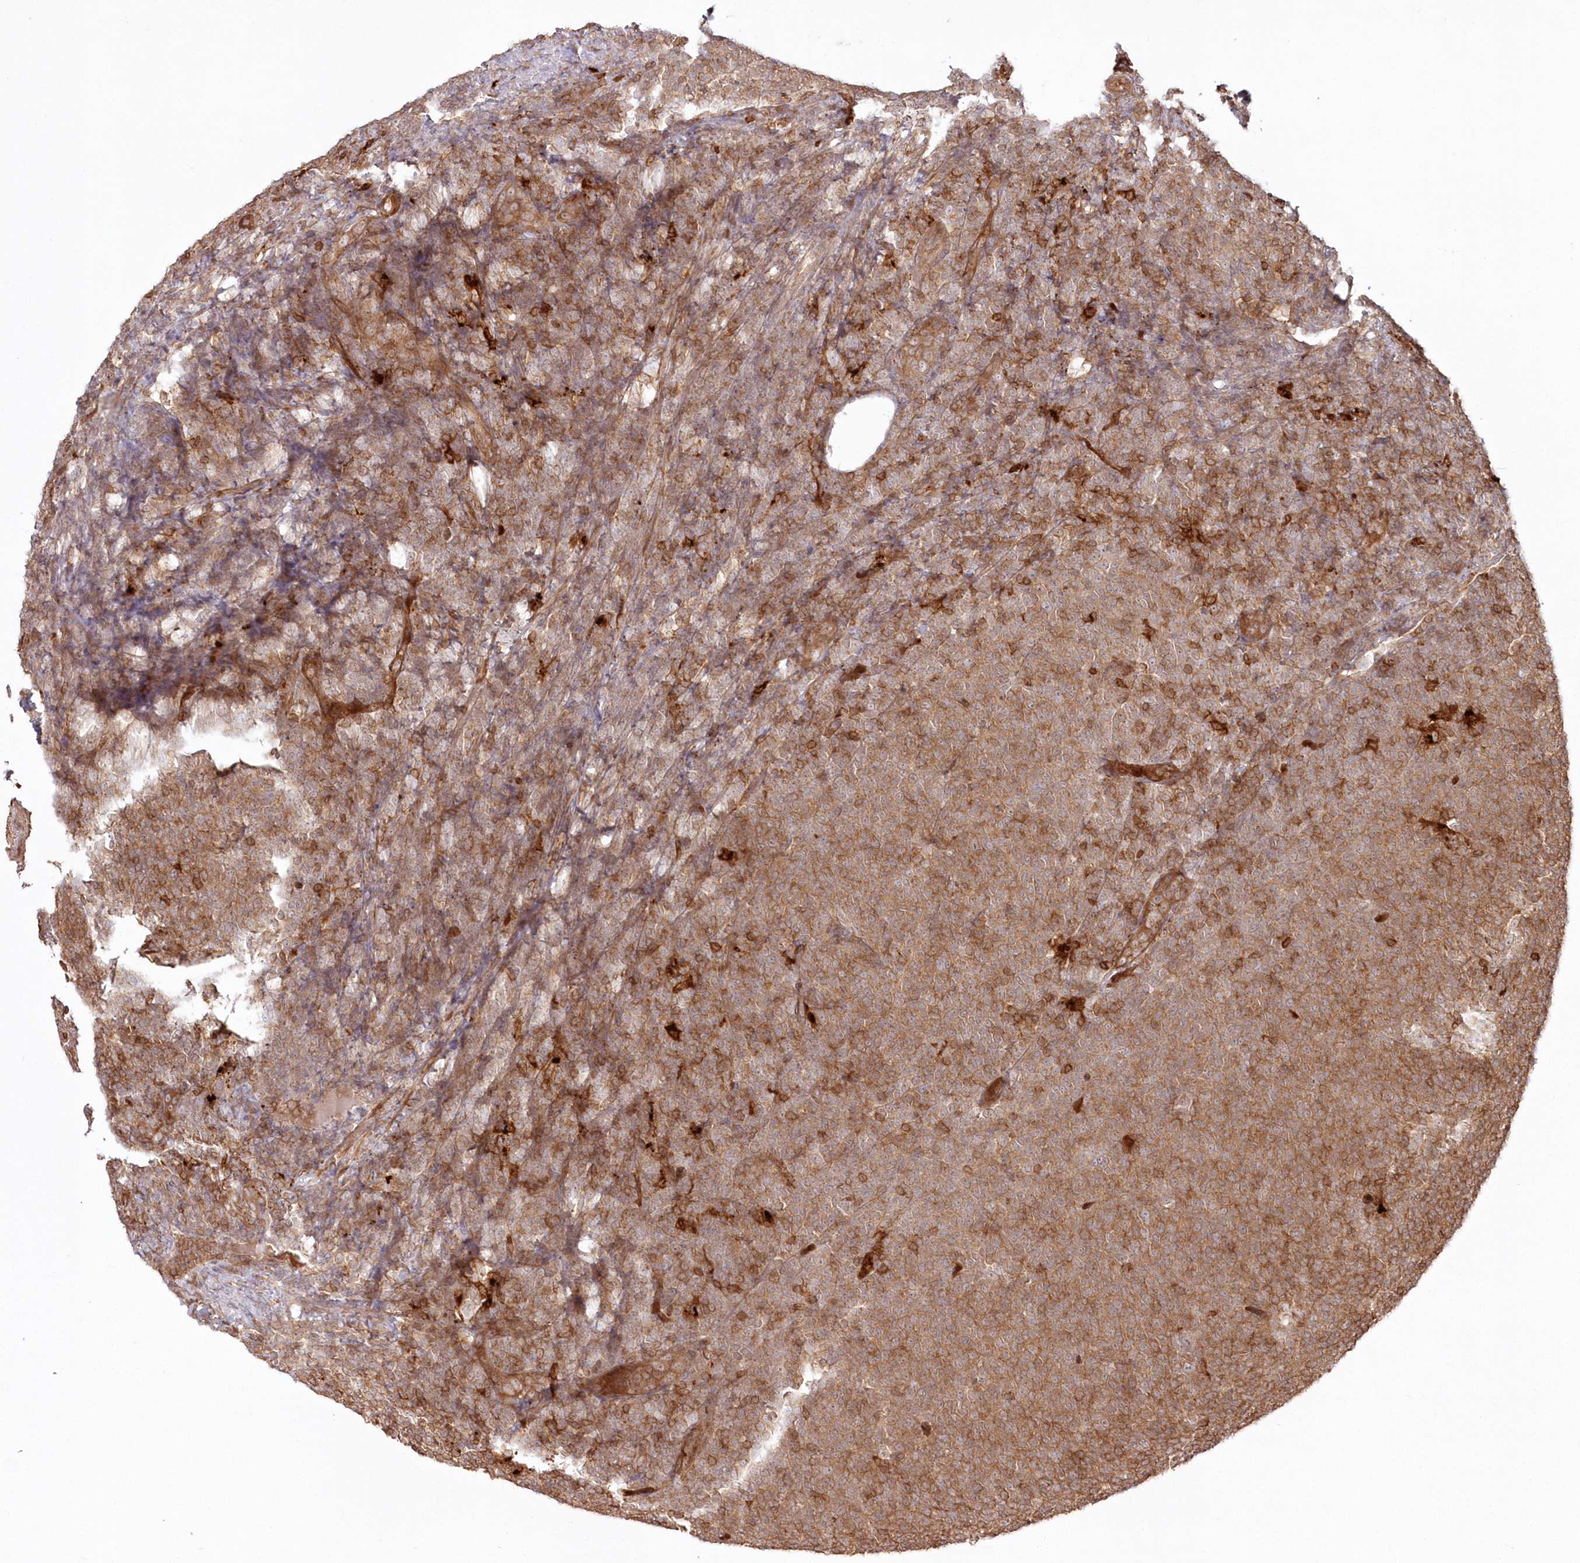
{"staining": {"intensity": "moderate", "quantity": ">75%", "location": "cytoplasmic/membranous"}, "tissue": "lymphoma", "cell_type": "Tumor cells", "image_type": "cancer", "snomed": [{"axis": "morphology", "description": "Malignant lymphoma, non-Hodgkin's type, Low grade"}, {"axis": "topography", "description": "Lymph node"}], "caption": "Brown immunohistochemical staining in human lymphoma exhibits moderate cytoplasmic/membranous positivity in approximately >75% of tumor cells. The staining is performed using DAB (3,3'-diaminobenzidine) brown chromogen to label protein expression. The nuclei are counter-stained blue using hematoxylin.", "gene": "RGCC", "patient": {"sex": "male", "age": 66}}